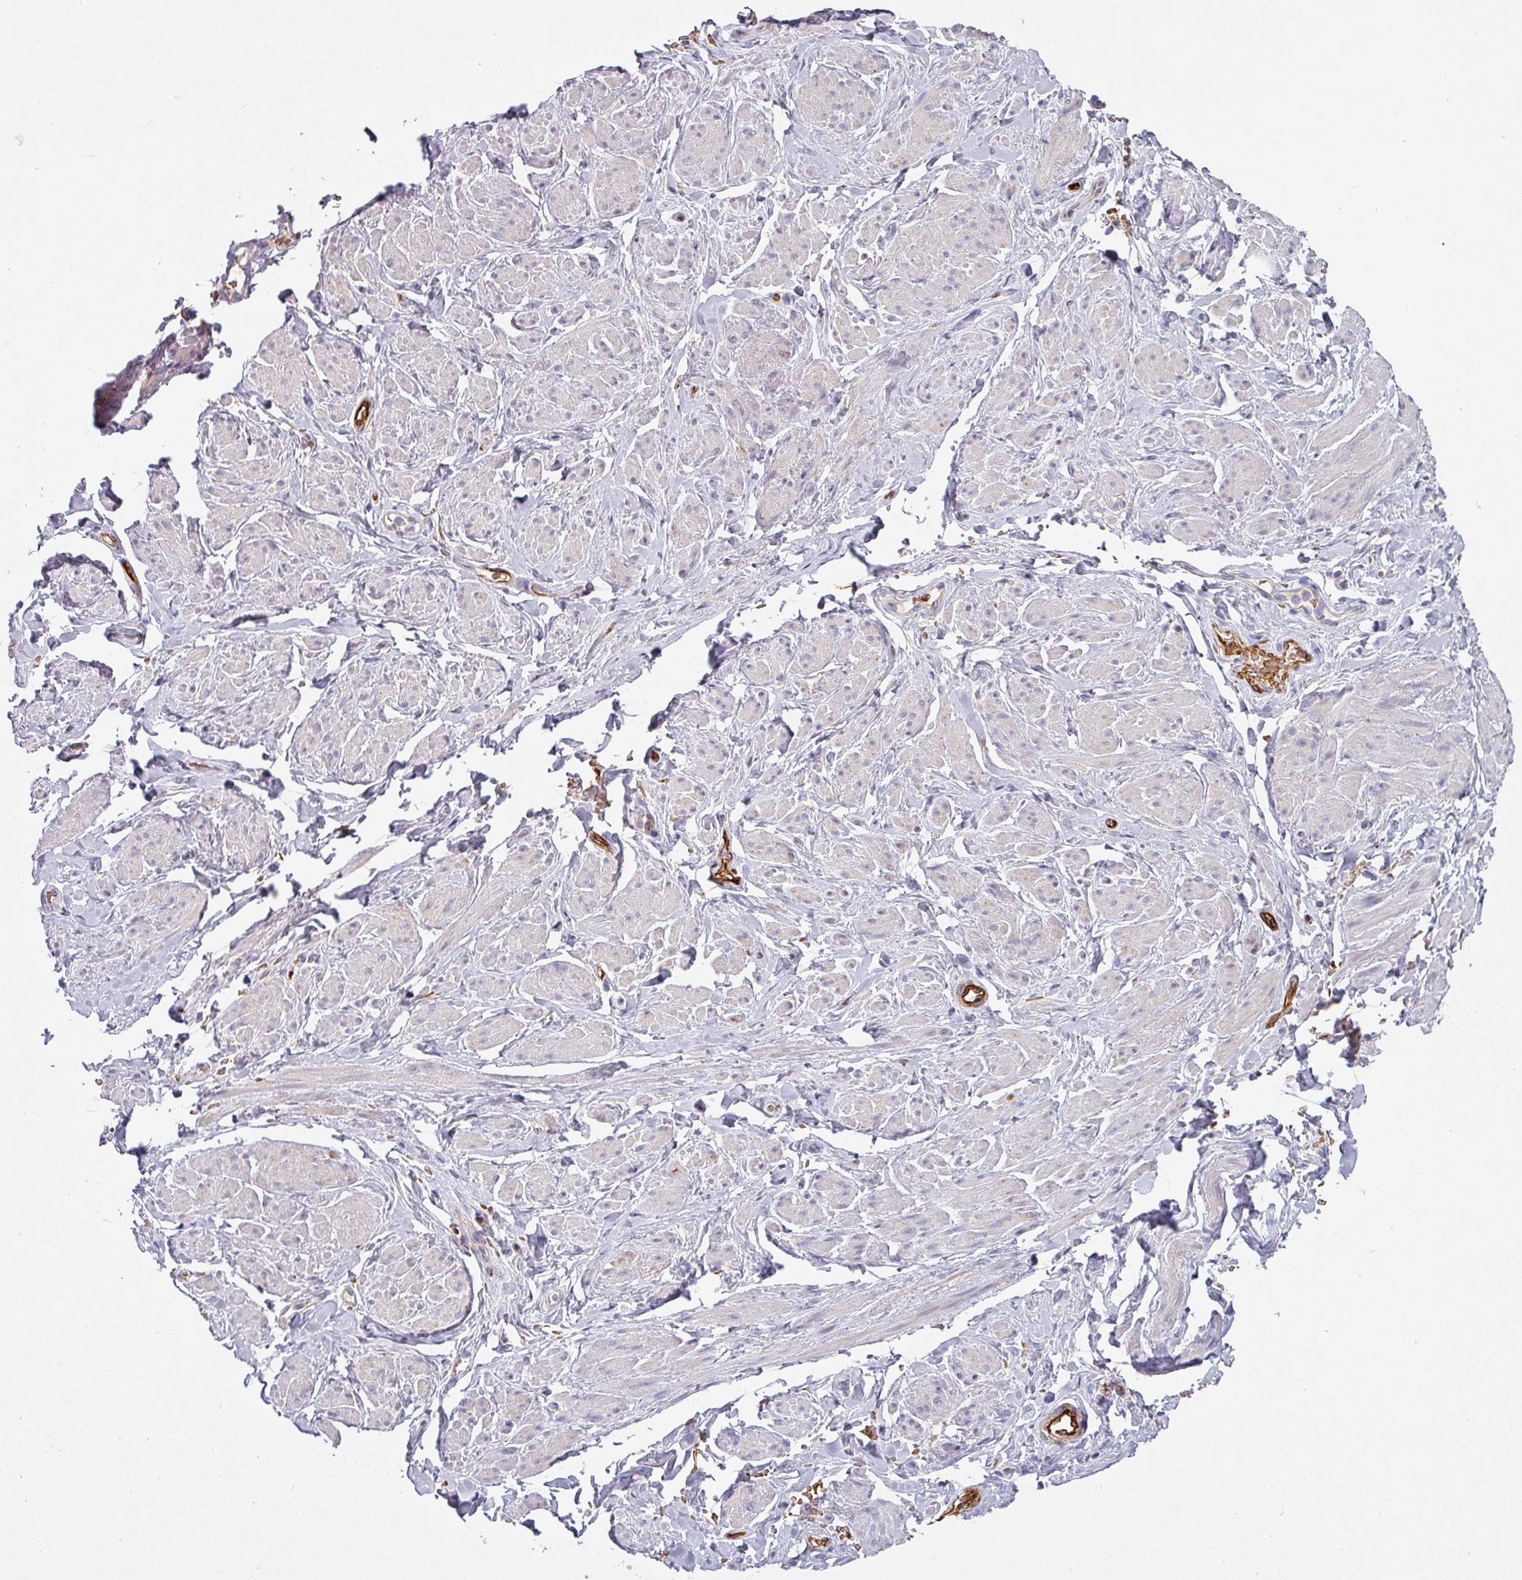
{"staining": {"intensity": "strong", "quantity": "25%-75%", "location": "cytoplasmic/membranous"}, "tissue": "smooth muscle", "cell_type": "Smooth muscle cells", "image_type": "normal", "snomed": [{"axis": "morphology", "description": "Normal tissue, NOS"}, {"axis": "topography", "description": "Smooth muscle"}, {"axis": "topography", "description": "Peripheral nerve tissue"}], "caption": "This micrograph exhibits normal smooth muscle stained with immunohistochemistry to label a protein in brown. The cytoplasmic/membranous of smooth muscle cells show strong positivity for the protein. Nuclei are counter-stained blue.", "gene": "PRODH2", "patient": {"sex": "male", "age": 69}}